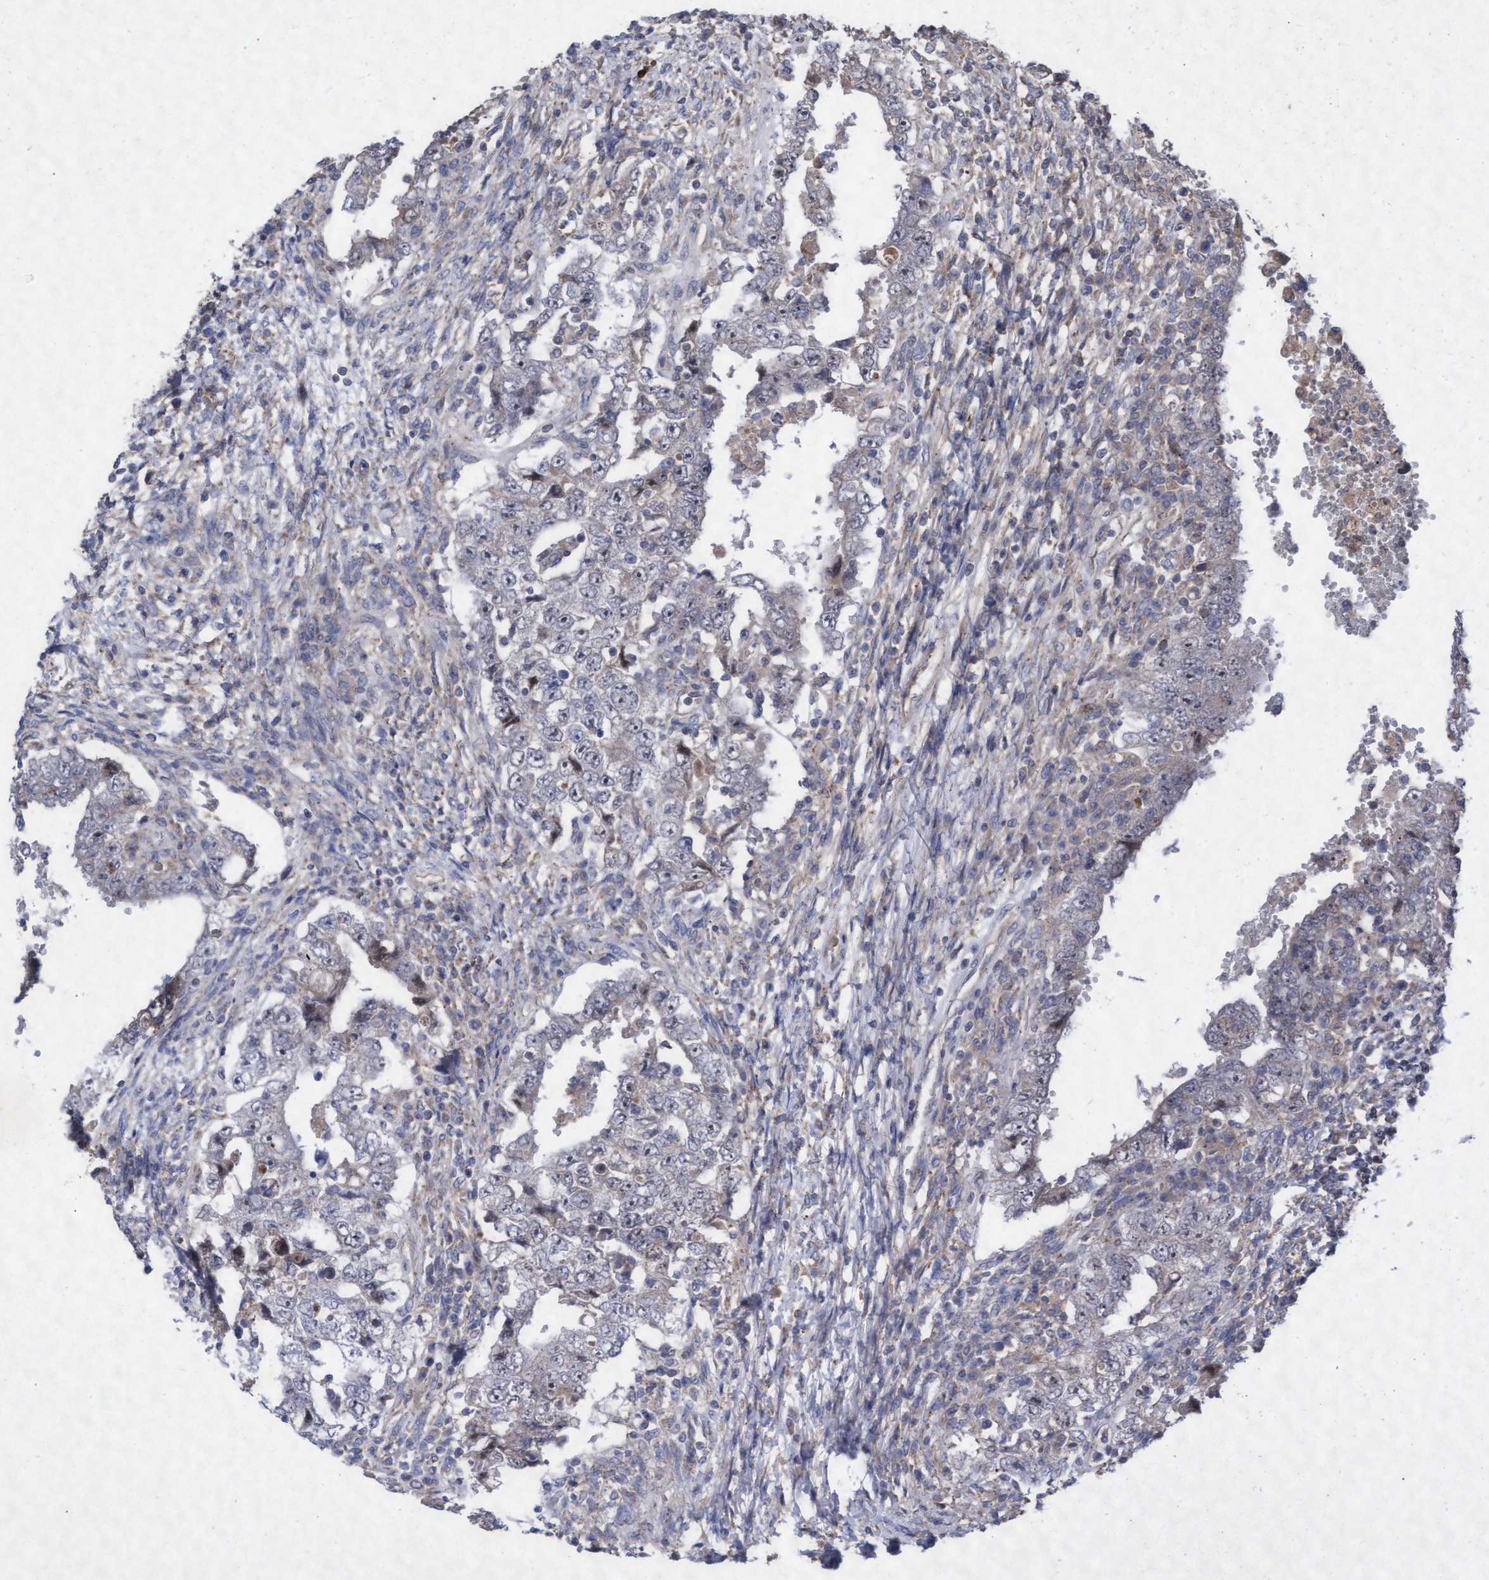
{"staining": {"intensity": "negative", "quantity": "none", "location": "none"}, "tissue": "testis cancer", "cell_type": "Tumor cells", "image_type": "cancer", "snomed": [{"axis": "morphology", "description": "Carcinoma, Embryonal, NOS"}, {"axis": "topography", "description": "Testis"}], "caption": "DAB (3,3'-diaminobenzidine) immunohistochemical staining of embryonal carcinoma (testis) shows no significant positivity in tumor cells.", "gene": "ABCF2", "patient": {"sex": "male", "age": 26}}